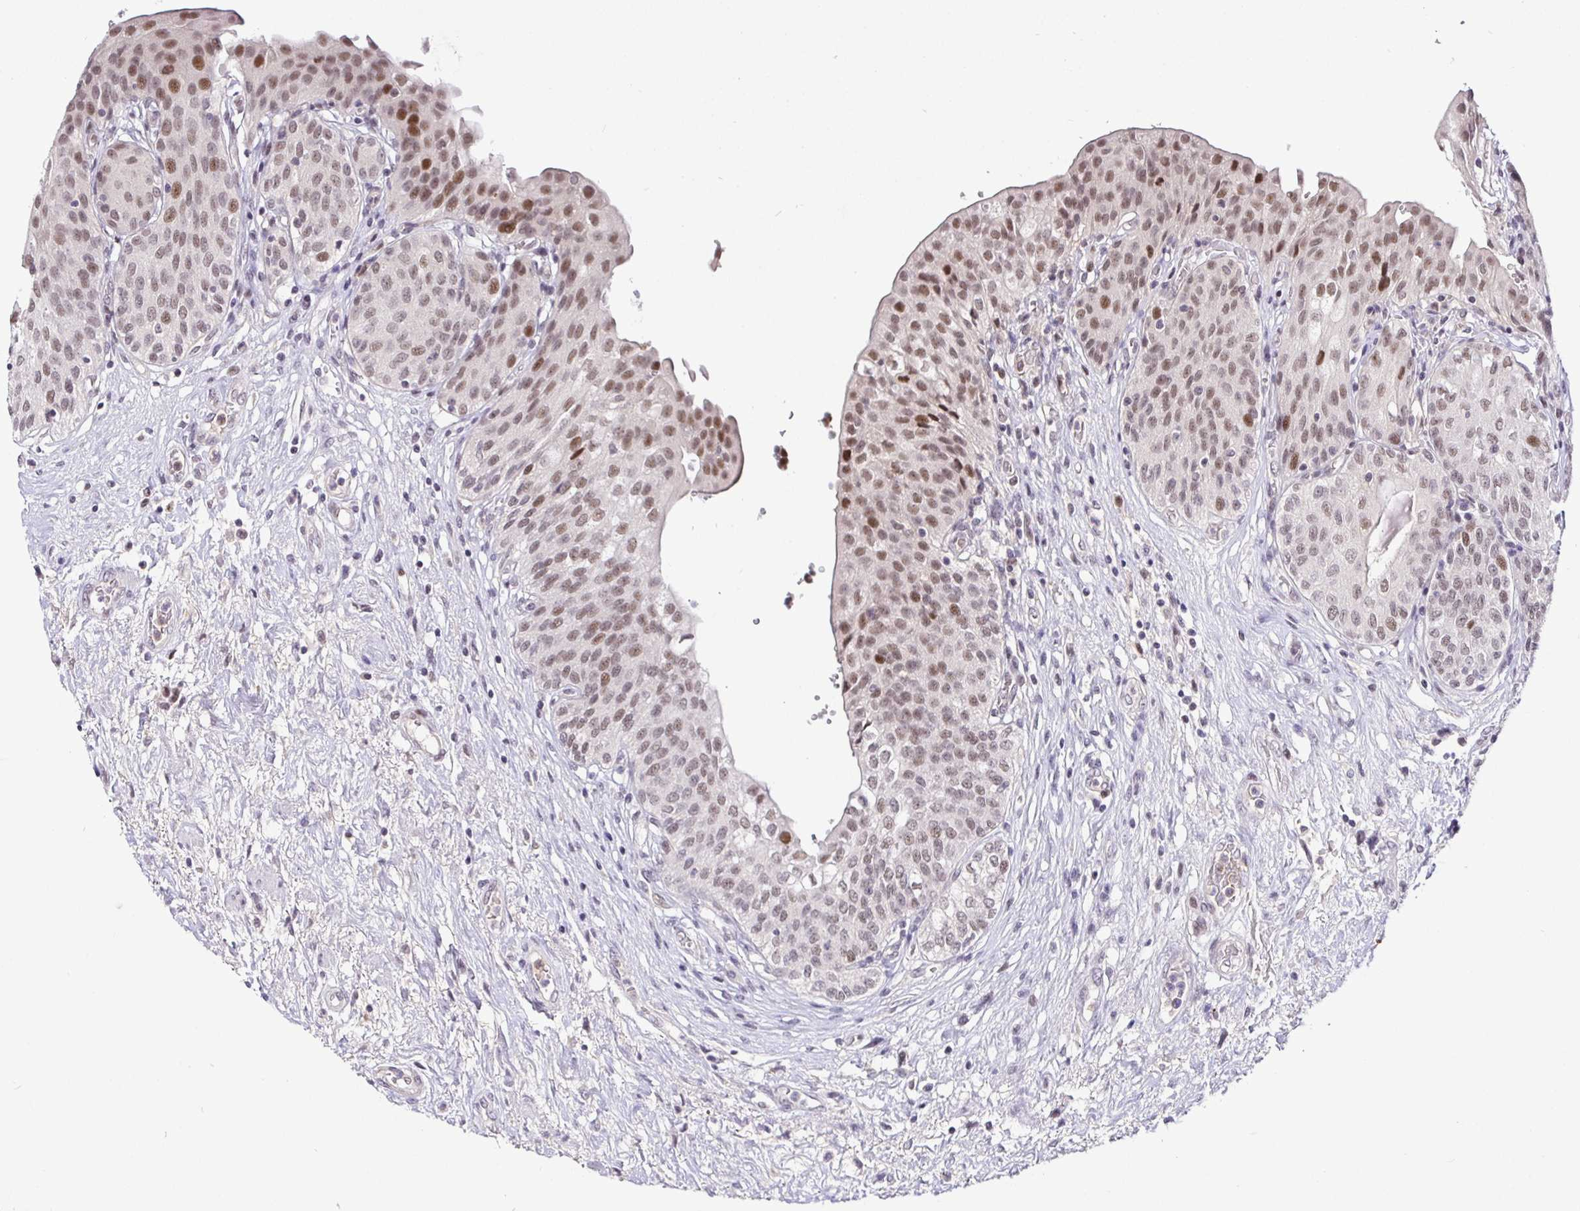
{"staining": {"intensity": "moderate", "quantity": ">75%", "location": "nuclear"}, "tissue": "urinary bladder", "cell_type": "Urothelial cells", "image_type": "normal", "snomed": [{"axis": "morphology", "description": "Normal tissue, NOS"}, {"axis": "topography", "description": "Urinary bladder"}], "caption": "DAB (3,3'-diaminobenzidine) immunohistochemical staining of normal human urinary bladder shows moderate nuclear protein positivity in approximately >75% of urothelial cells. The staining was performed using DAB (3,3'-diaminobenzidine) to visualize the protein expression in brown, while the nuclei were stained in blue with hematoxylin (Magnification: 20x).", "gene": "NUP188", "patient": {"sex": "male", "age": 68}}